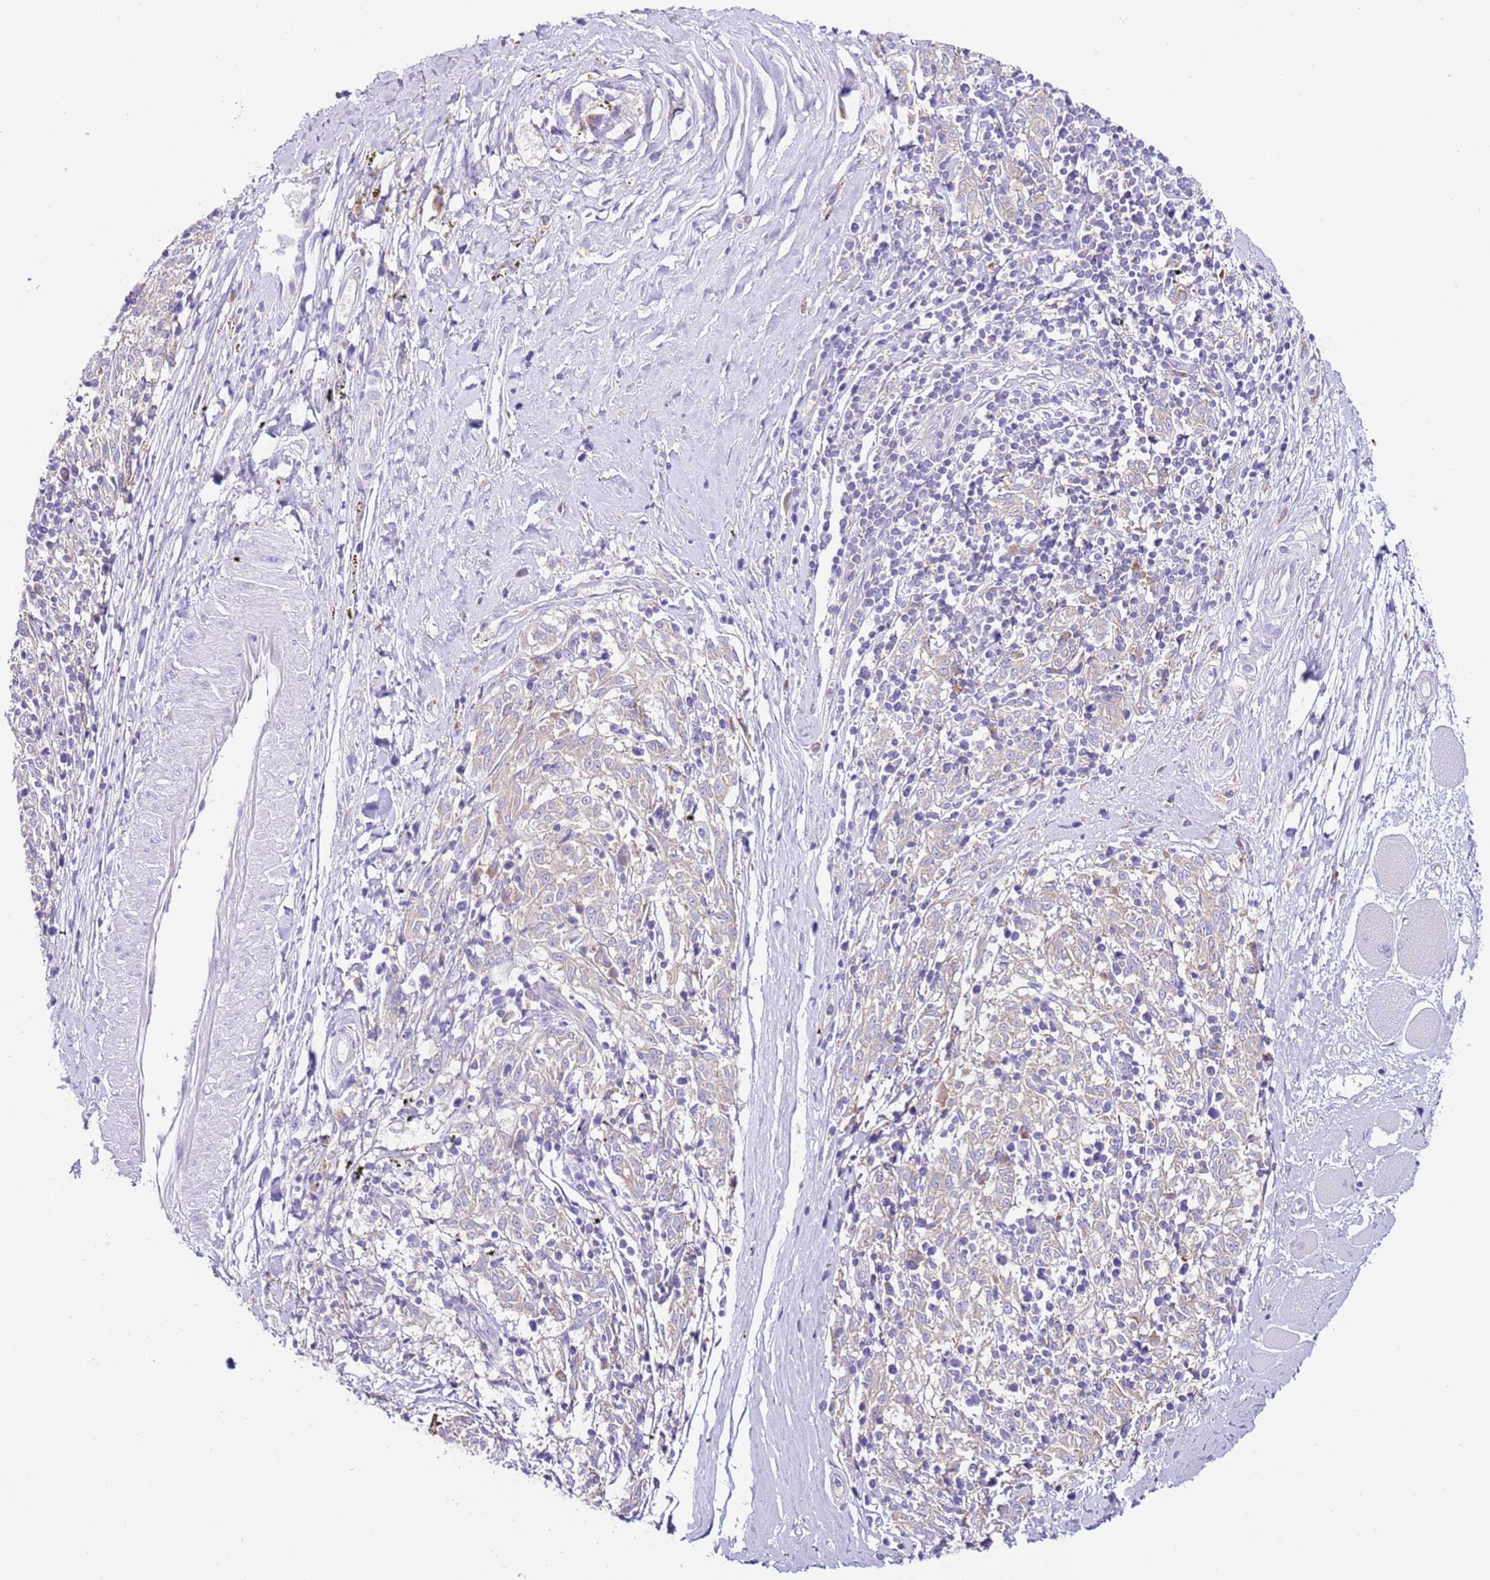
{"staining": {"intensity": "weak", "quantity": "<25%", "location": "cytoplasmic/membranous"}, "tissue": "melanoma", "cell_type": "Tumor cells", "image_type": "cancer", "snomed": [{"axis": "morphology", "description": "Malignant melanoma, NOS"}, {"axis": "topography", "description": "Skin"}], "caption": "Histopathology image shows no protein staining in tumor cells of malignant melanoma tissue.", "gene": "RPS10", "patient": {"sex": "female", "age": 72}}